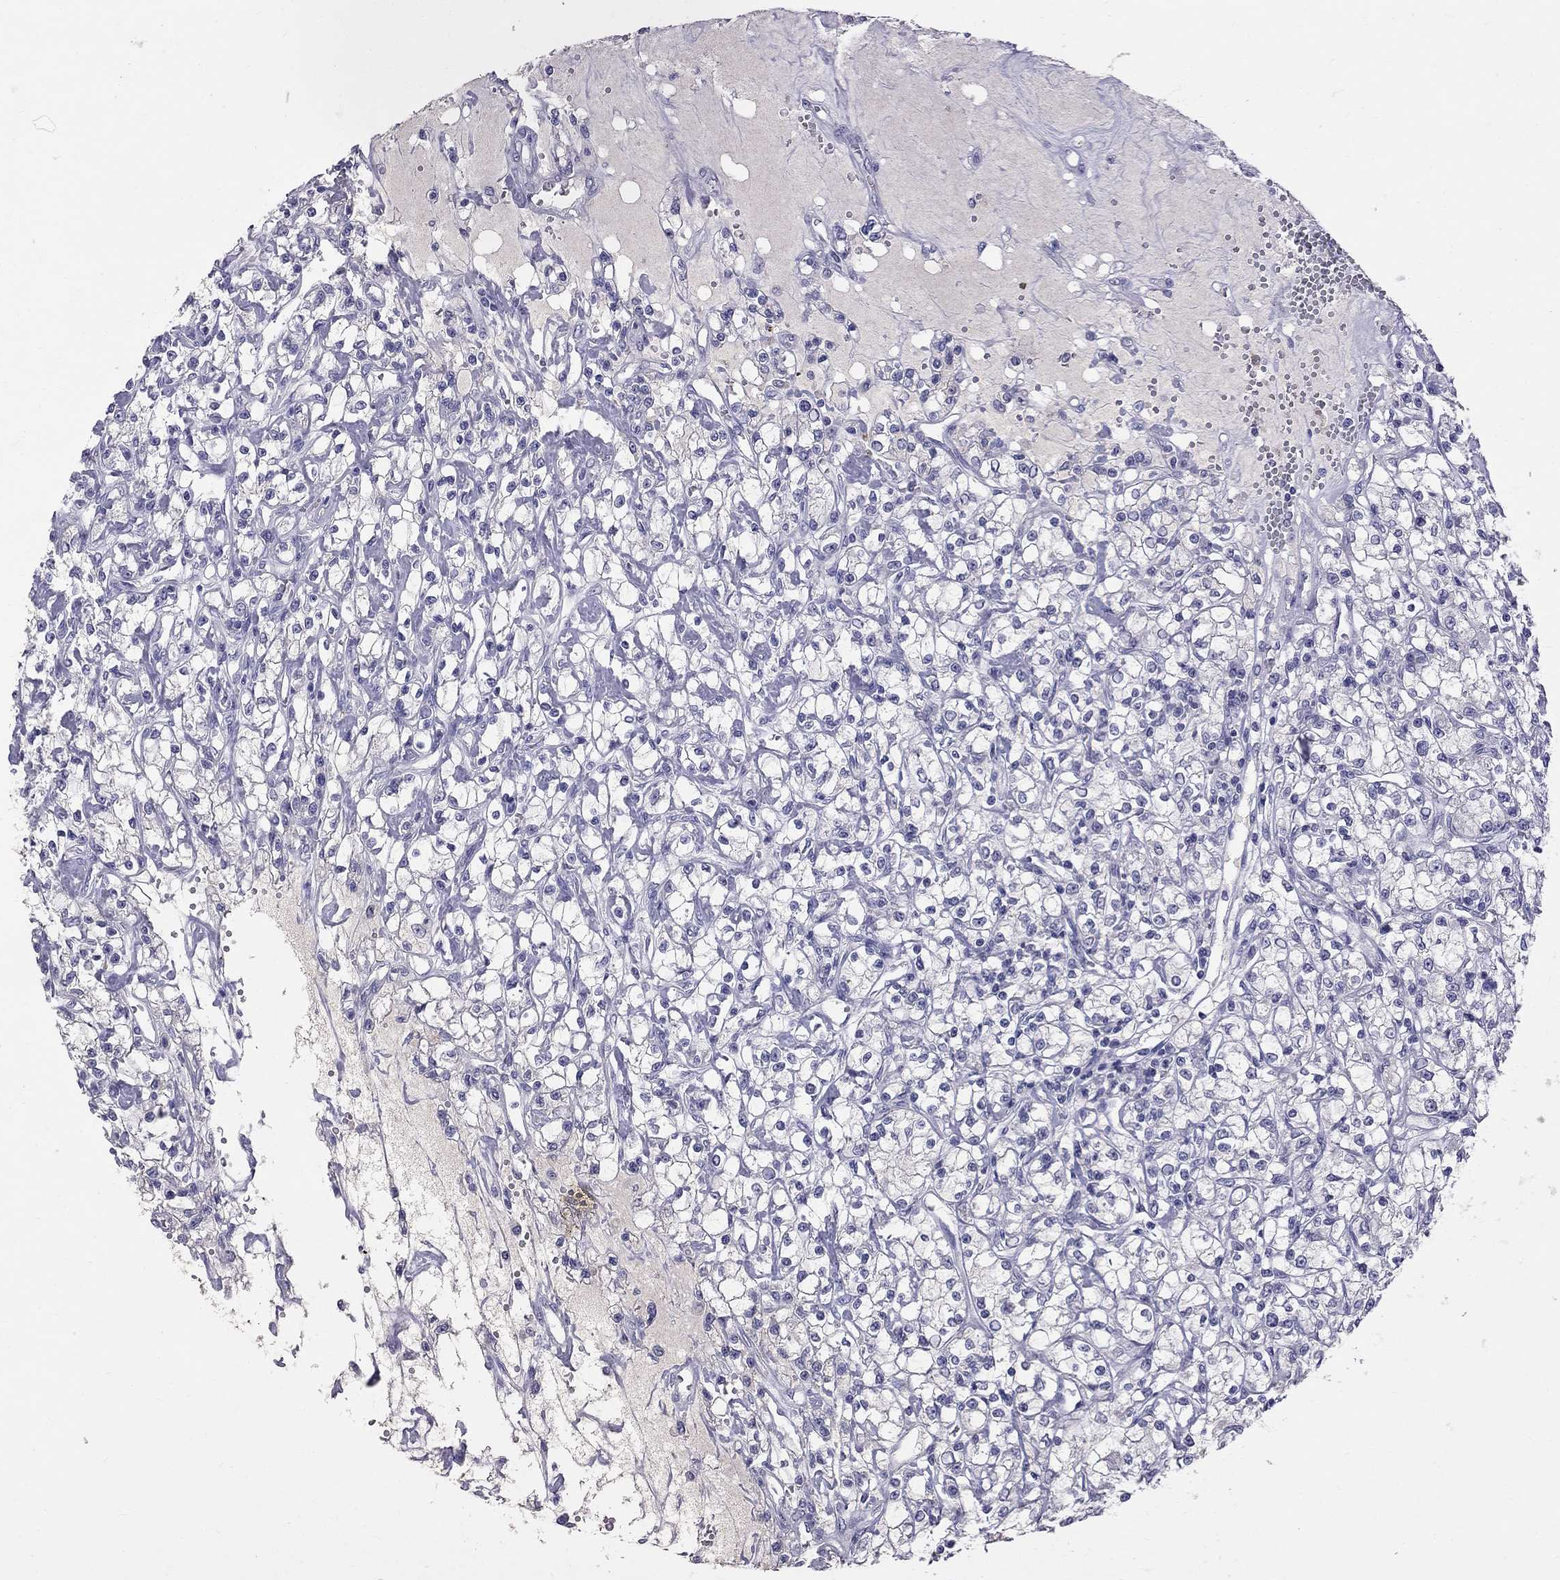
{"staining": {"intensity": "negative", "quantity": "none", "location": "none"}, "tissue": "renal cancer", "cell_type": "Tumor cells", "image_type": "cancer", "snomed": [{"axis": "morphology", "description": "Adenocarcinoma, NOS"}, {"axis": "topography", "description": "Kidney"}], "caption": "Tumor cells show no significant staining in renal adenocarcinoma.", "gene": "CFAP91", "patient": {"sex": "female", "age": 59}}